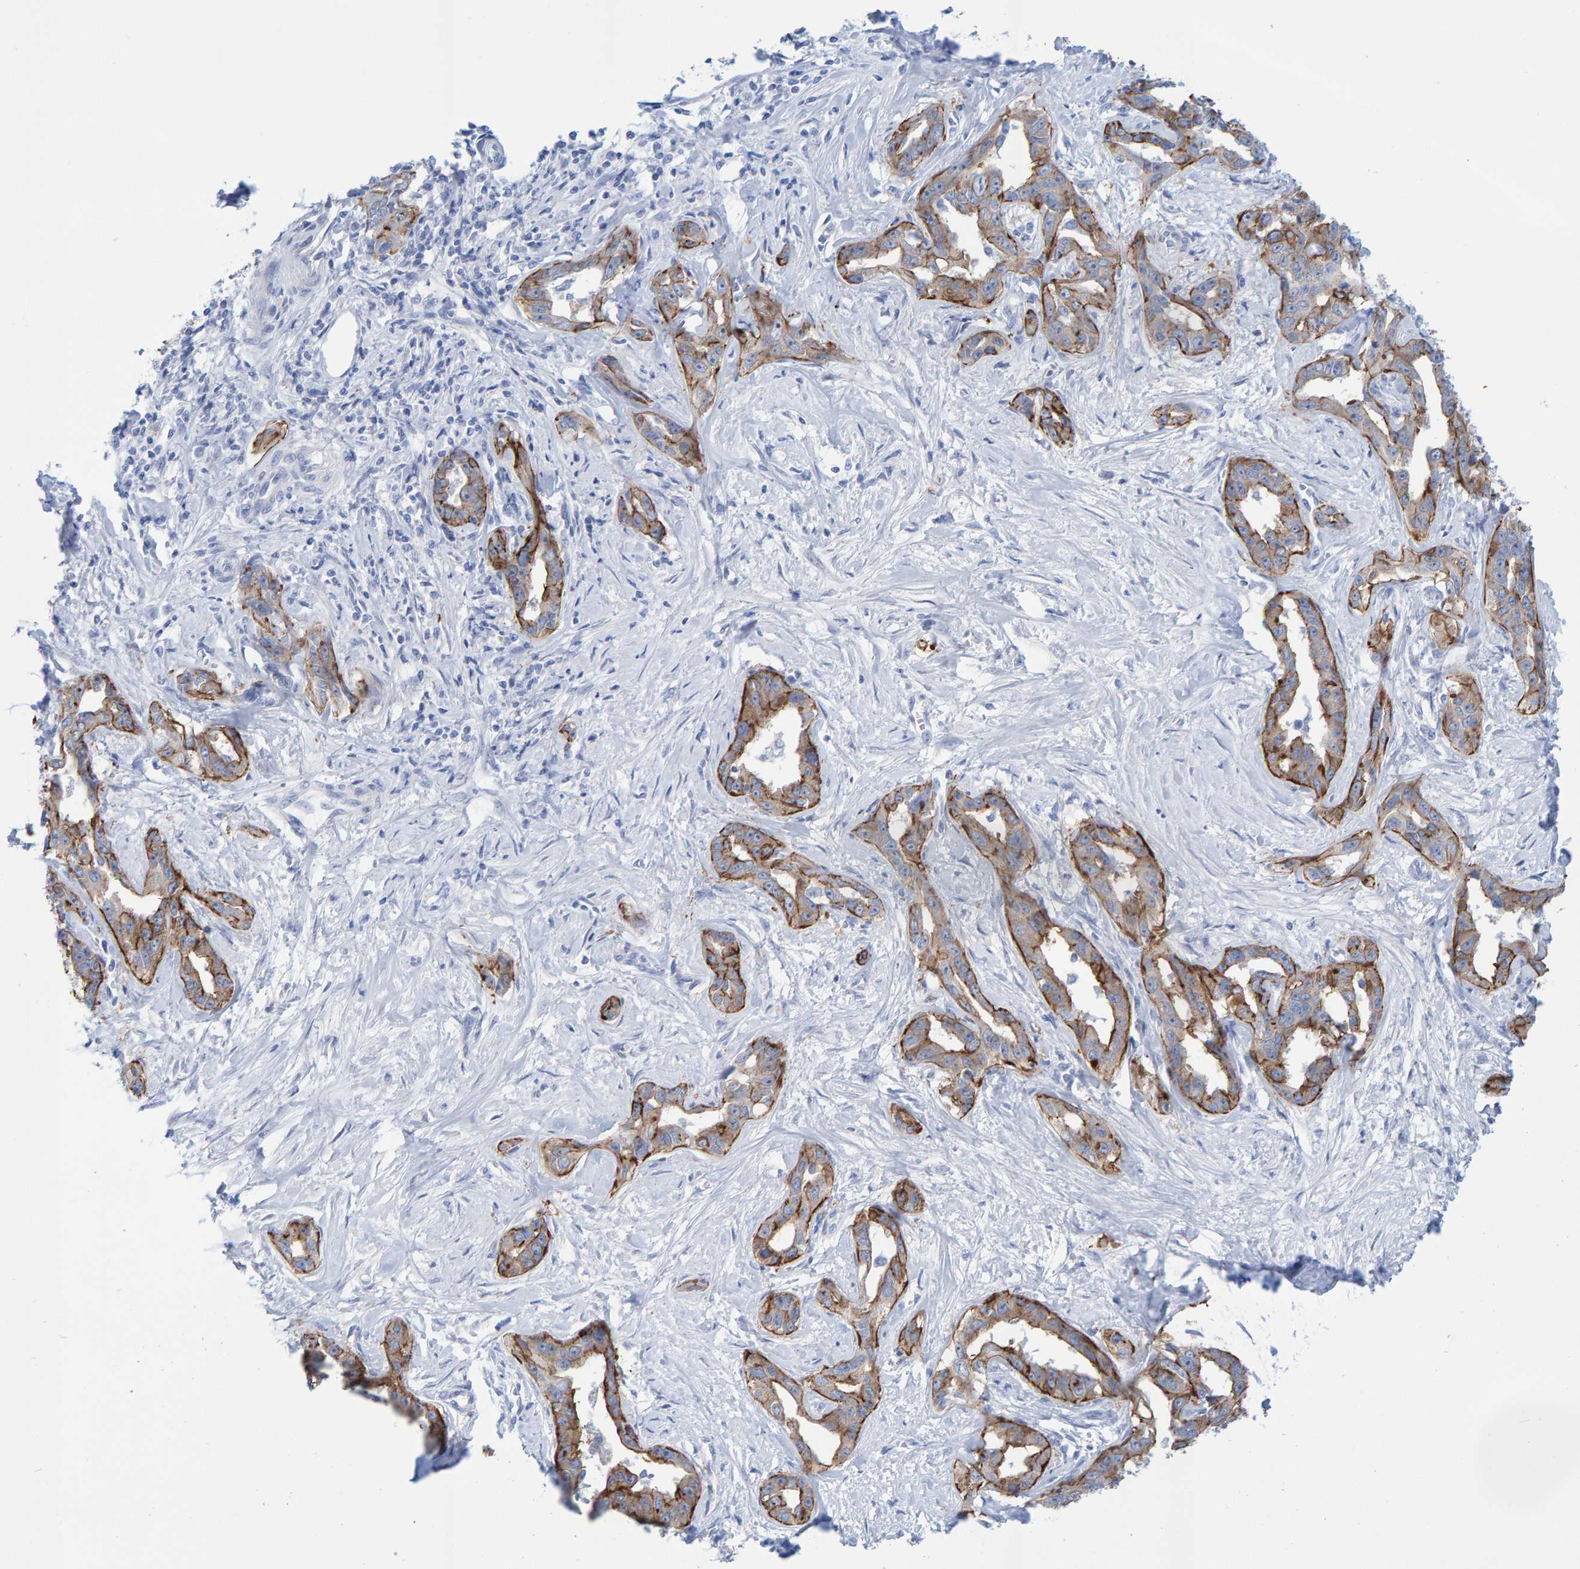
{"staining": {"intensity": "moderate", "quantity": ">75%", "location": "cytoplasmic/membranous"}, "tissue": "liver cancer", "cell_type": "Tumor cells", "image_type": "cancer", "snomed": [{"axis": "morphology", "description": "Cholangiocarcinoma"}, {"axis": "topography", "description": "Liver"}], "caption": "Human liver cancer stained with a brown dye displays moderate cytoplasmic/membranous positive staining in about >75% of tumor cells.", "gene": "JAKMIP3", "patient": {"sex": "male", "age": 59}}